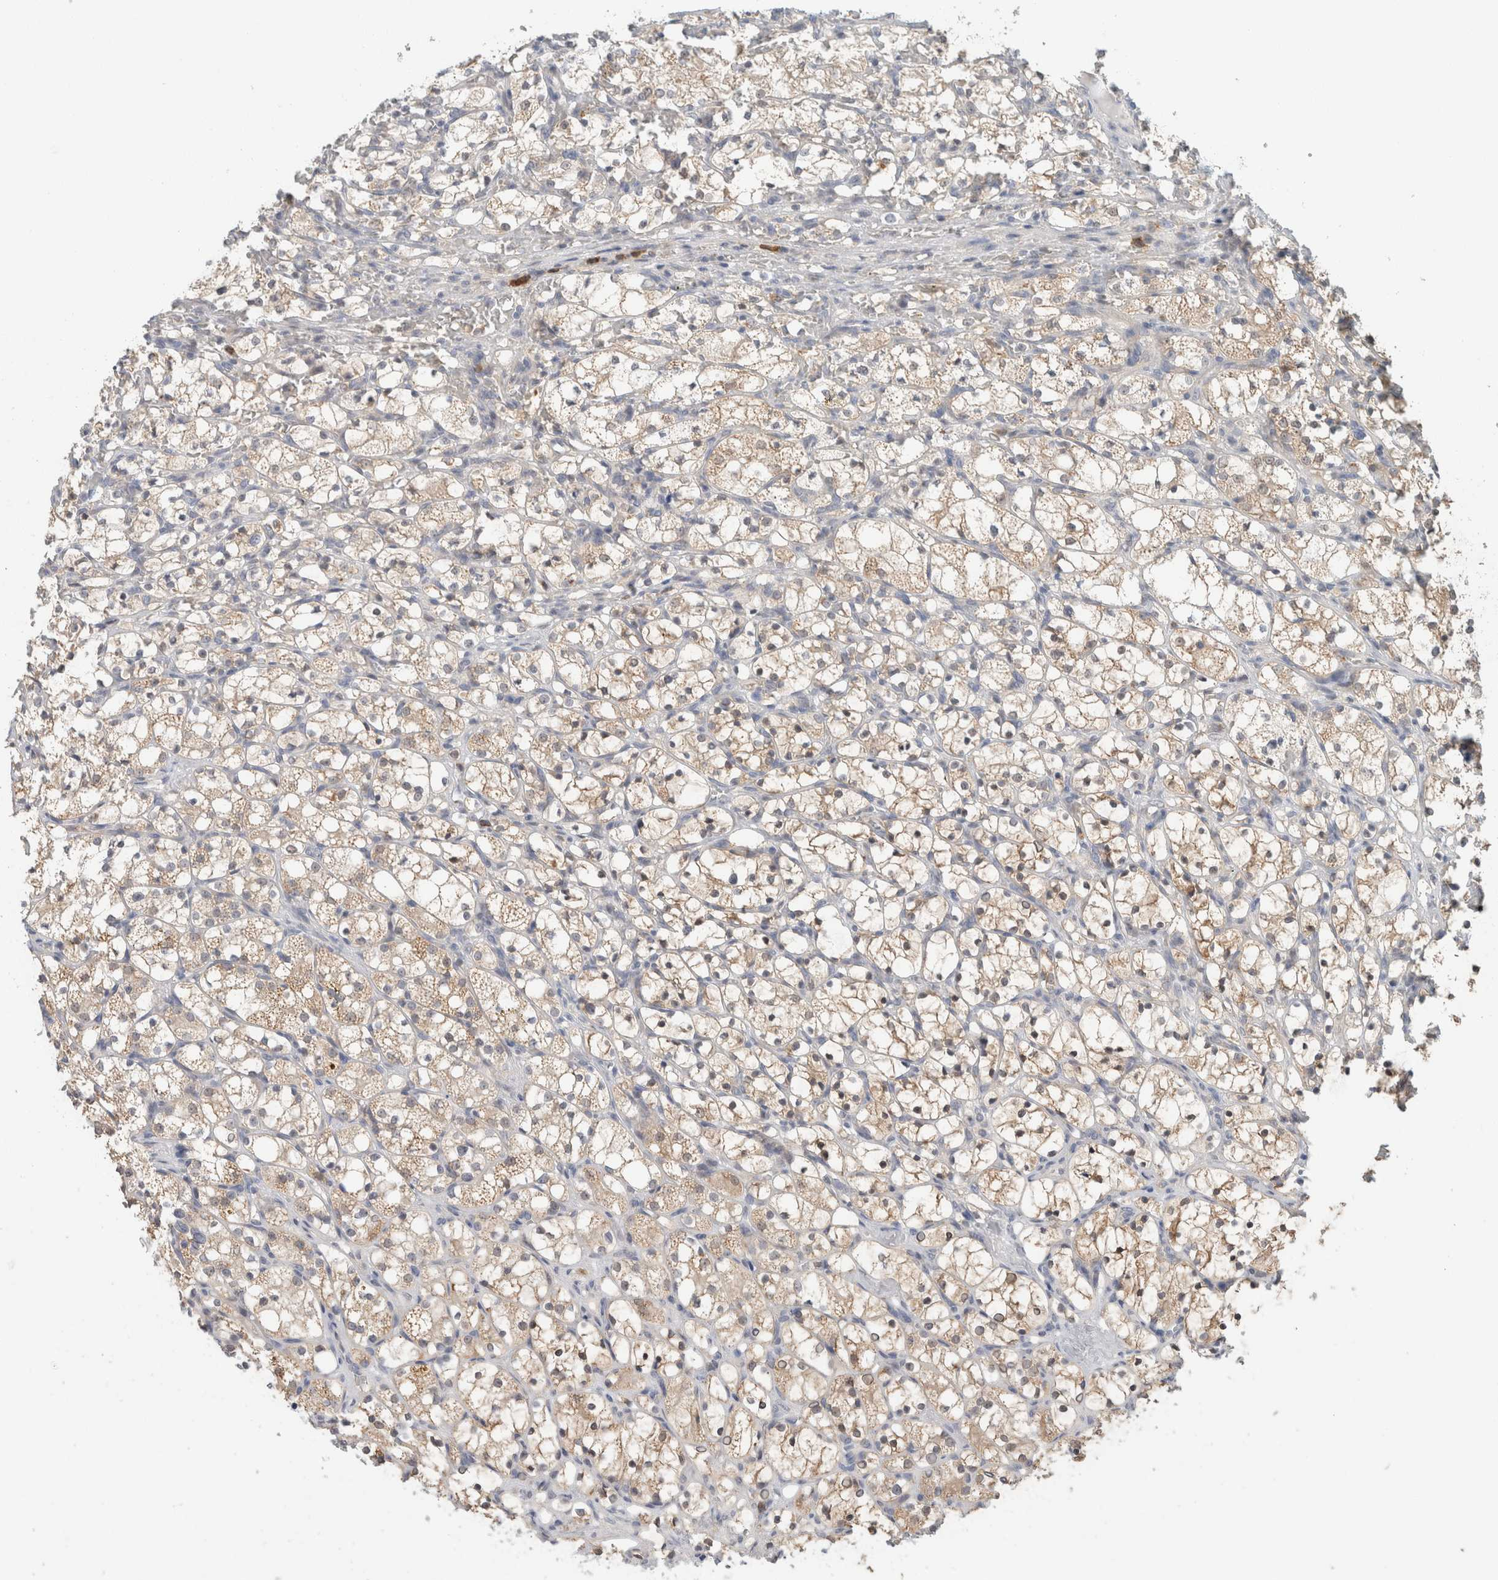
{"staining": {"intensity": "moderate", "quantity": "25%-75%", "location": "cytoplasmic/membranous"}, "tissue": "renal cancer", "cell_type": "Tumor cells", "image_type": "cancer", "snomed": [{"axis": "morphology", "description": "Adenocarcinoma, NOS"}, {"axis": "topography", "description": "Kidney"}], "caption": "Adenocarcinoma (renal) stained with immunohistochemistry (IHC) reveals moderate cytoplasmic/membranous positivity in about 25%-75% of tumor cells.", "gene": "CRAT", "patient": {"sex": "female", "age": 69}}